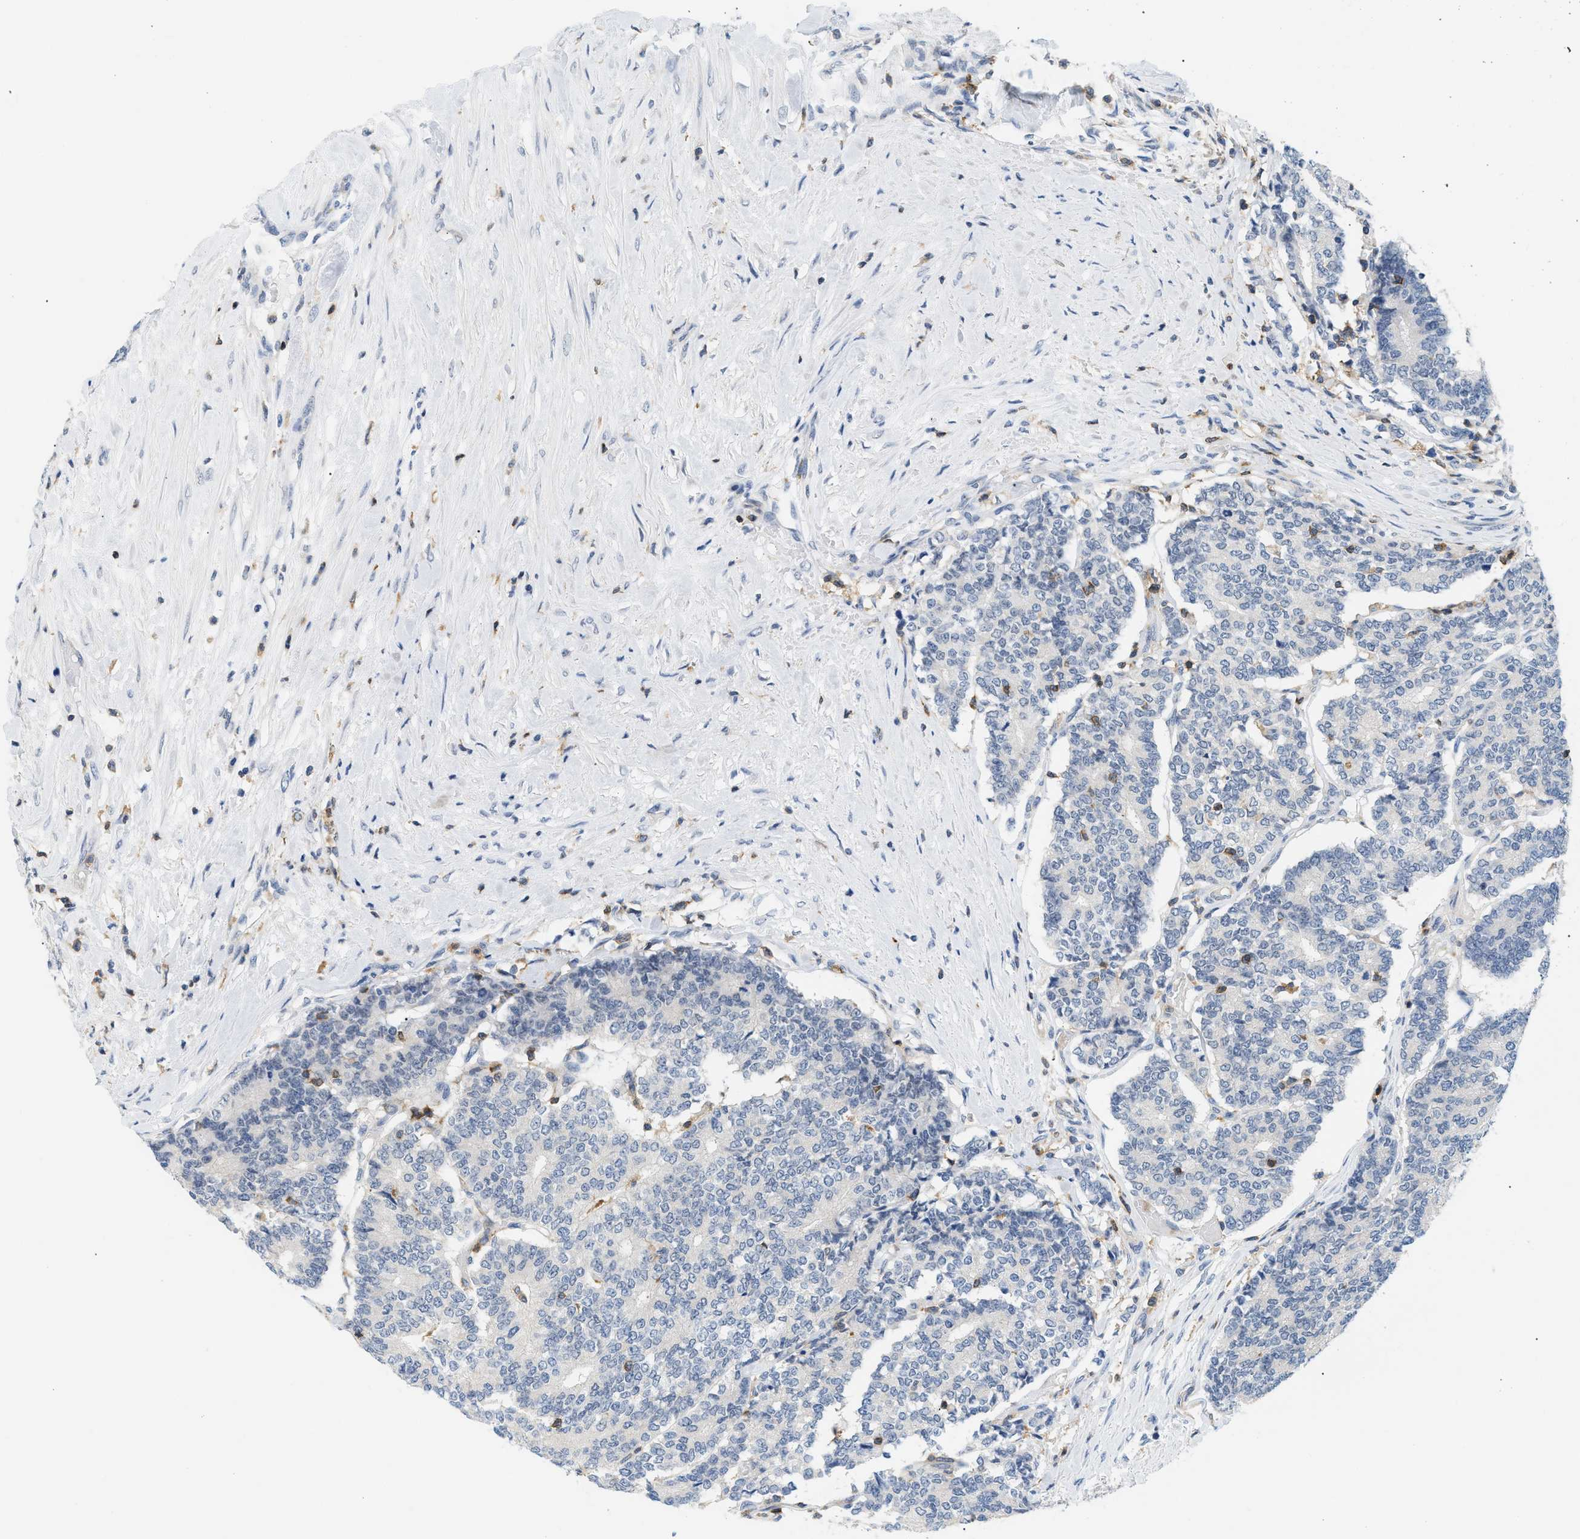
{"staining": {"intensity": "negative", "quantity": "none", "location": "none"}, "tissue": "prostate cancer", "cell_type": "Tumor cells", "image_type": "cancer", "snomed": [{"axis": "morphology", "description": "Normal tissue, NOS"}, {"axis": "morphology", "description": "Adenocarcinoma, High grade"}, {"axis": "topography", "description": "Prostate"}, {"axis": "topography", "description": "Seminal veicle"}], "caption": "This is an immunohistochemistry (IHC) photomicrograph of human prostate cancer (adenocarcinoma (high-grade)). There is no positivity in tumor cells.", "gene": "INPP5D", "patient": {"sex": "male", "age": 55}}